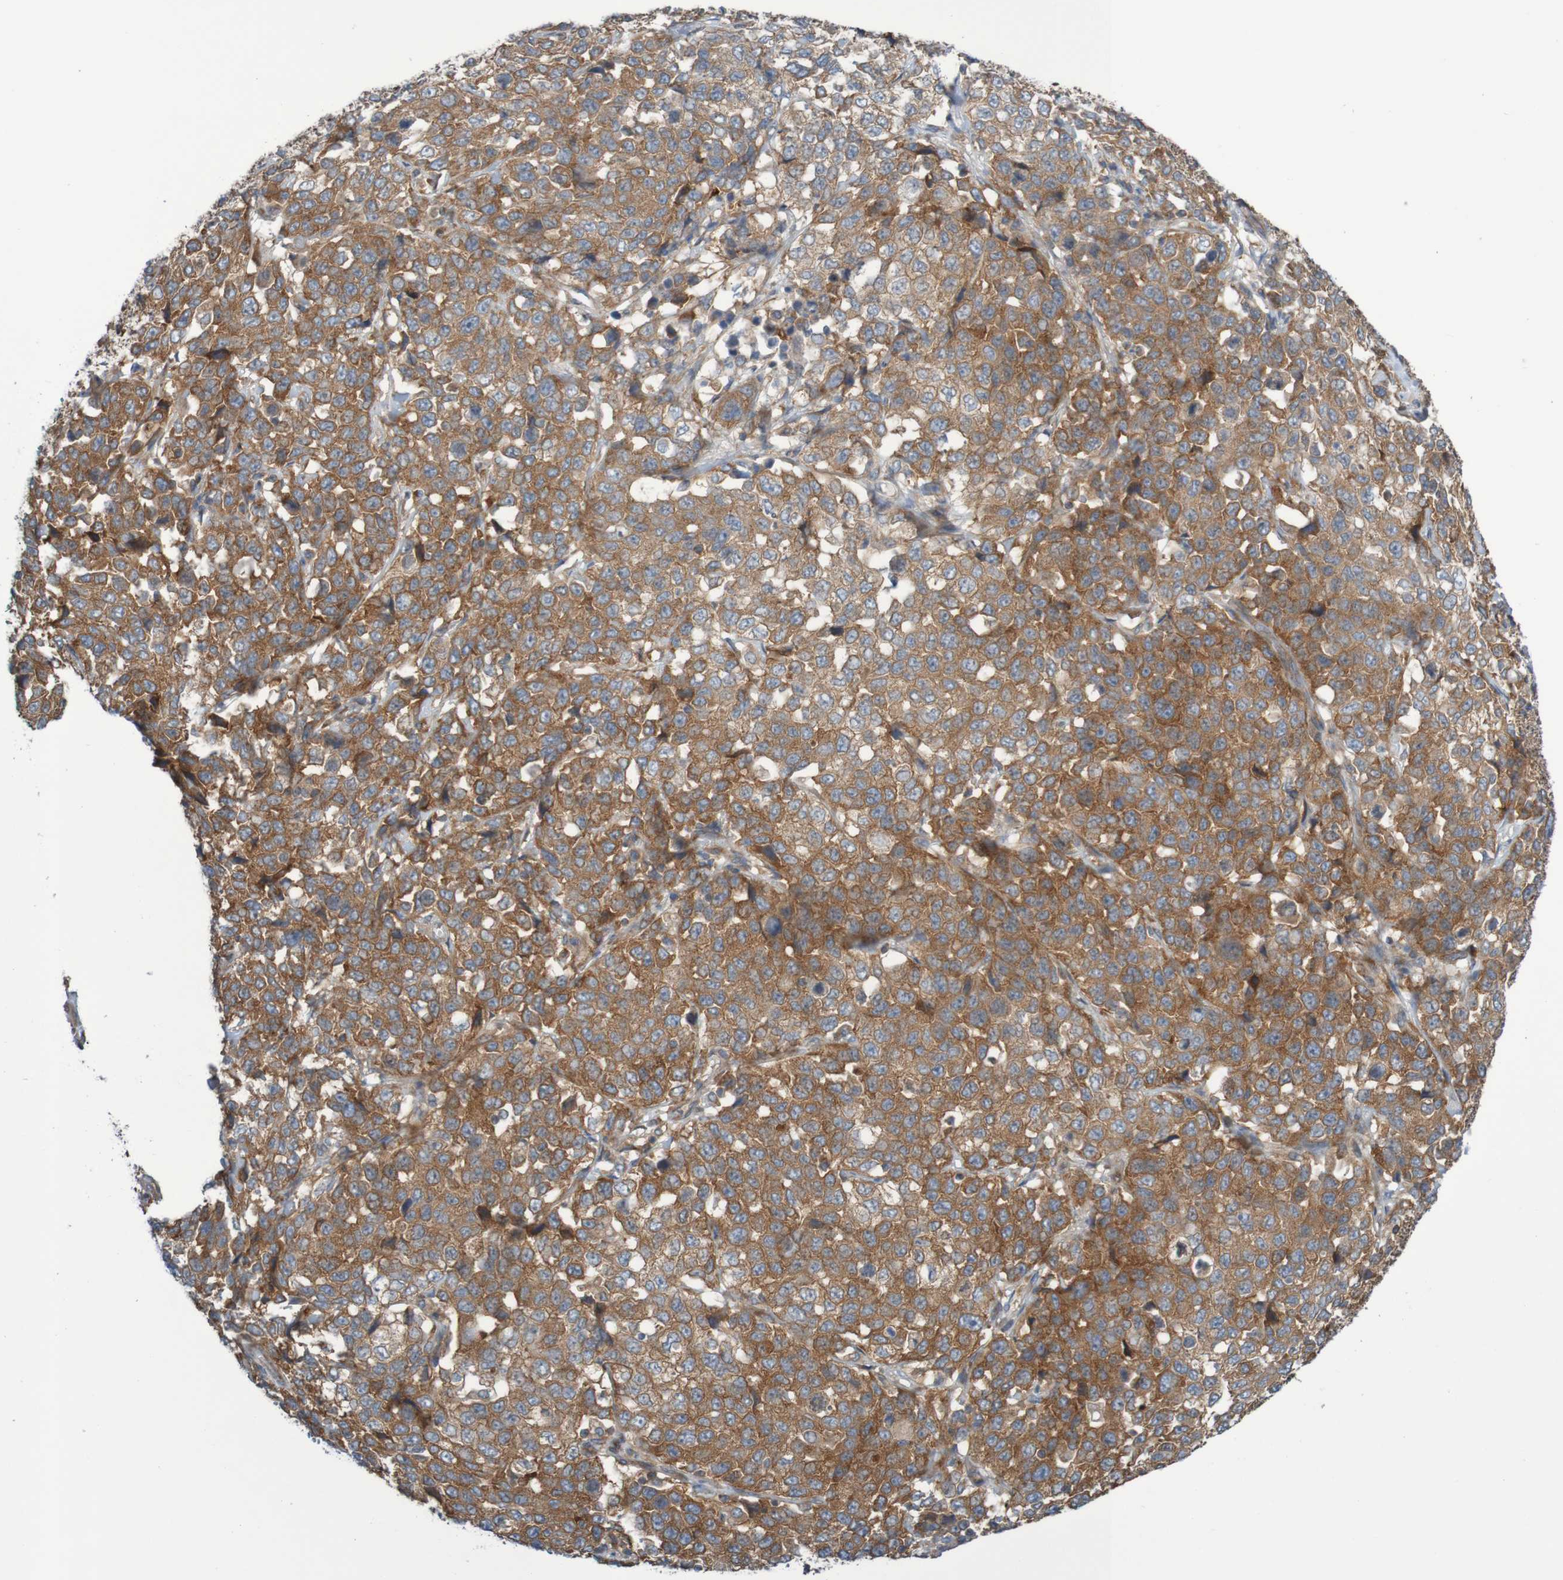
{"staining": {"intensity": "moderate", "quantity": ">75%", "location": "cytoplasmic/membranous"}, "tissue": "stomach cancer", "cell_type": "Tumor cells", "image_type": "cancer", "snomed": [{"axis": "morphology", "description": "Normal tissue, NOS"}, {"axis": "morphology", "description": "Adenocarcinoma, NOS"}, {"axis": "topography", "description": "Stomach"}], "caption": "Tumor cells exhibit medium levels of moderate cytoplasmic/membranous positivity in about >75% of cells in stomach cancer (adenocarcinoma).", "gene": "LRRC47", "patient": {"sex": "male", "age": 48}}